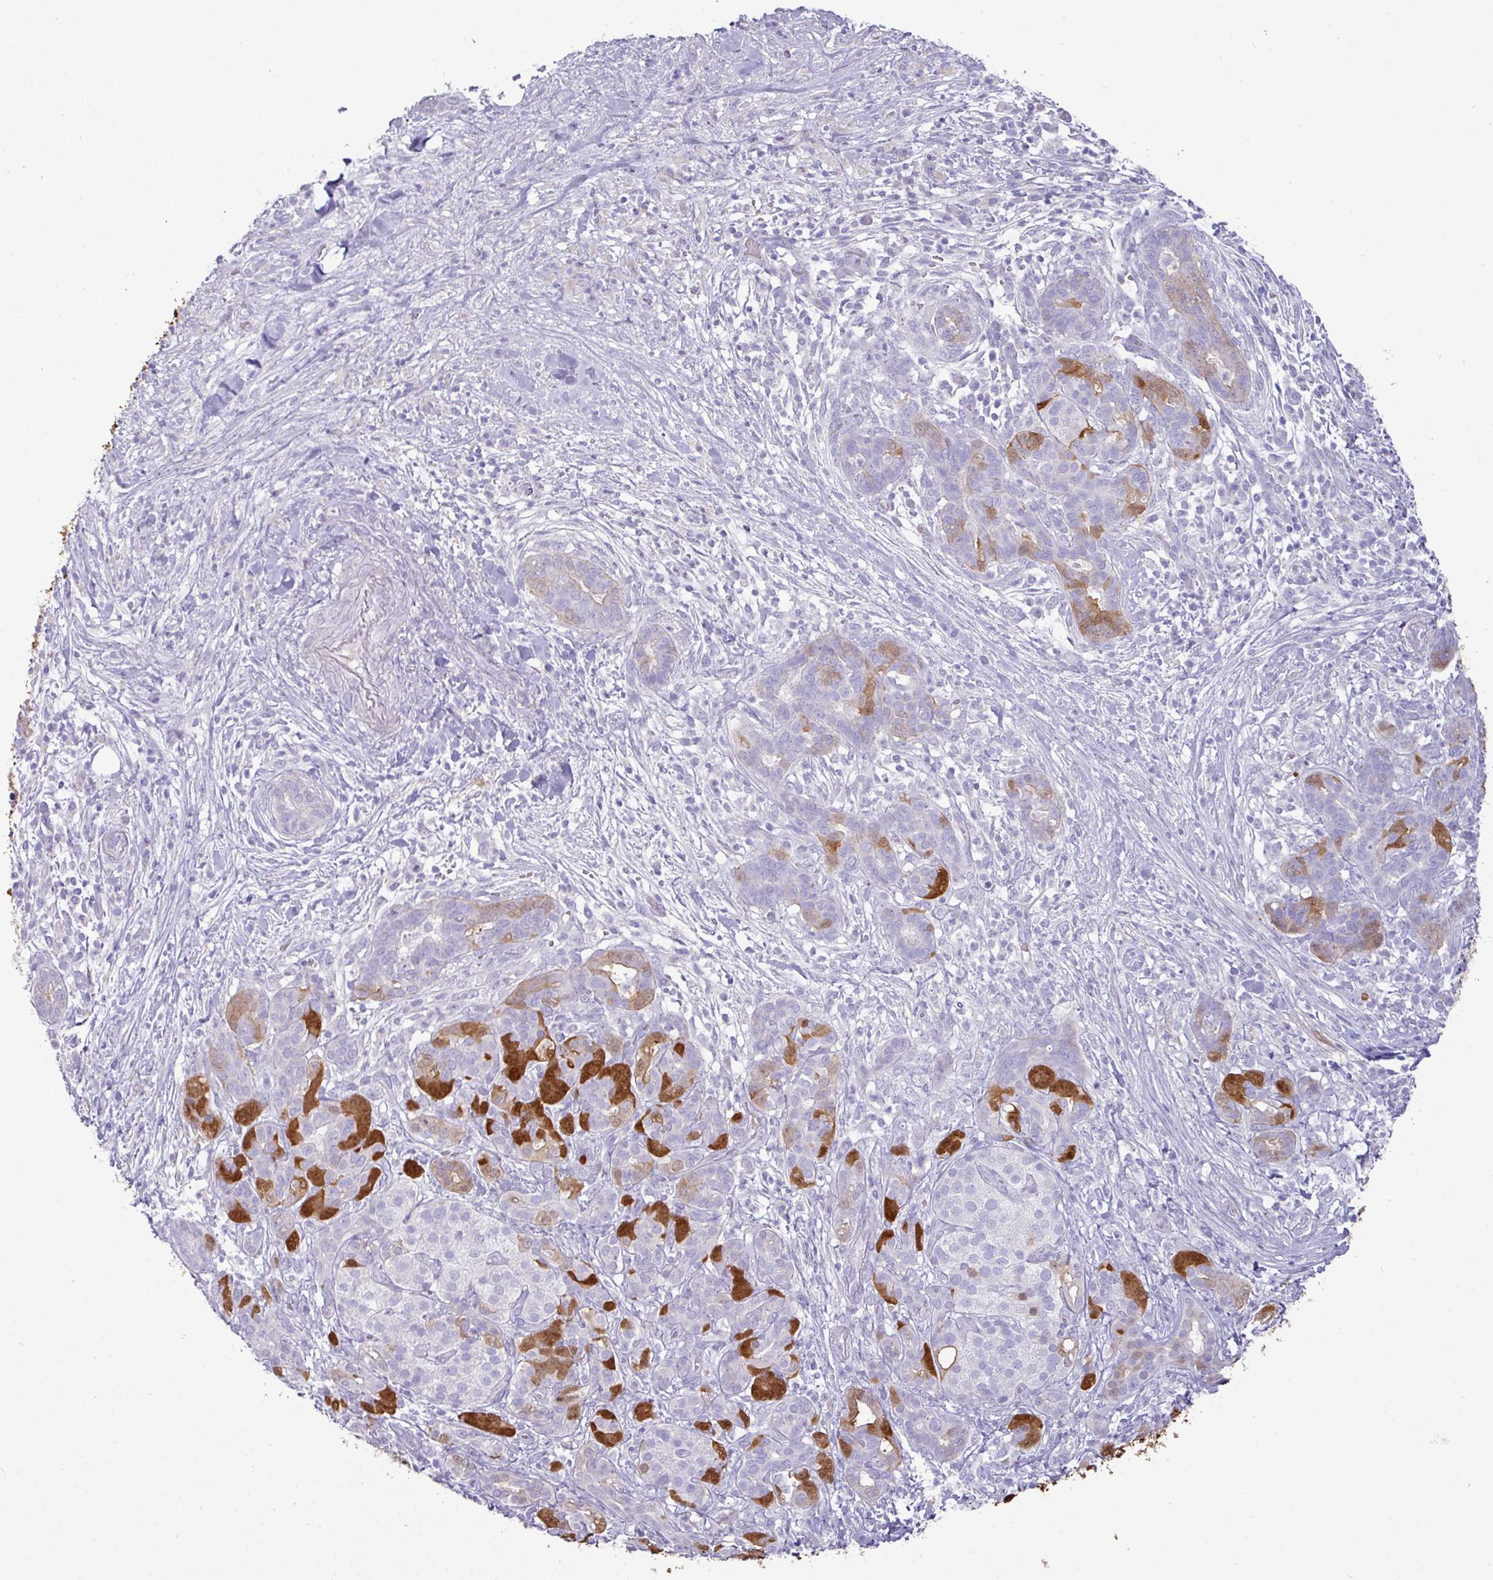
{"staining": {"intensity": "strong", "quantity": "25%-75%", "location": "cytoplasmic/membranous"}, "tissue": "pancreatic cancer", "cell_type": "Tumor cells", "image_type": "cancer", "snomed": [{"axis": "morphology", "description": "Adenocarcinoma, NOS"}, {"axis": "topography", "description": "Pancreas"}], "caption": "Pancreatic adenocarcinoma stained for a protein exhibits strong cytoplasmic/membranous positivity in tumor cells. Nuclei are stained in blue.", "gene": "GSTA3", "patient": {"sex": "male", "age": 44}}